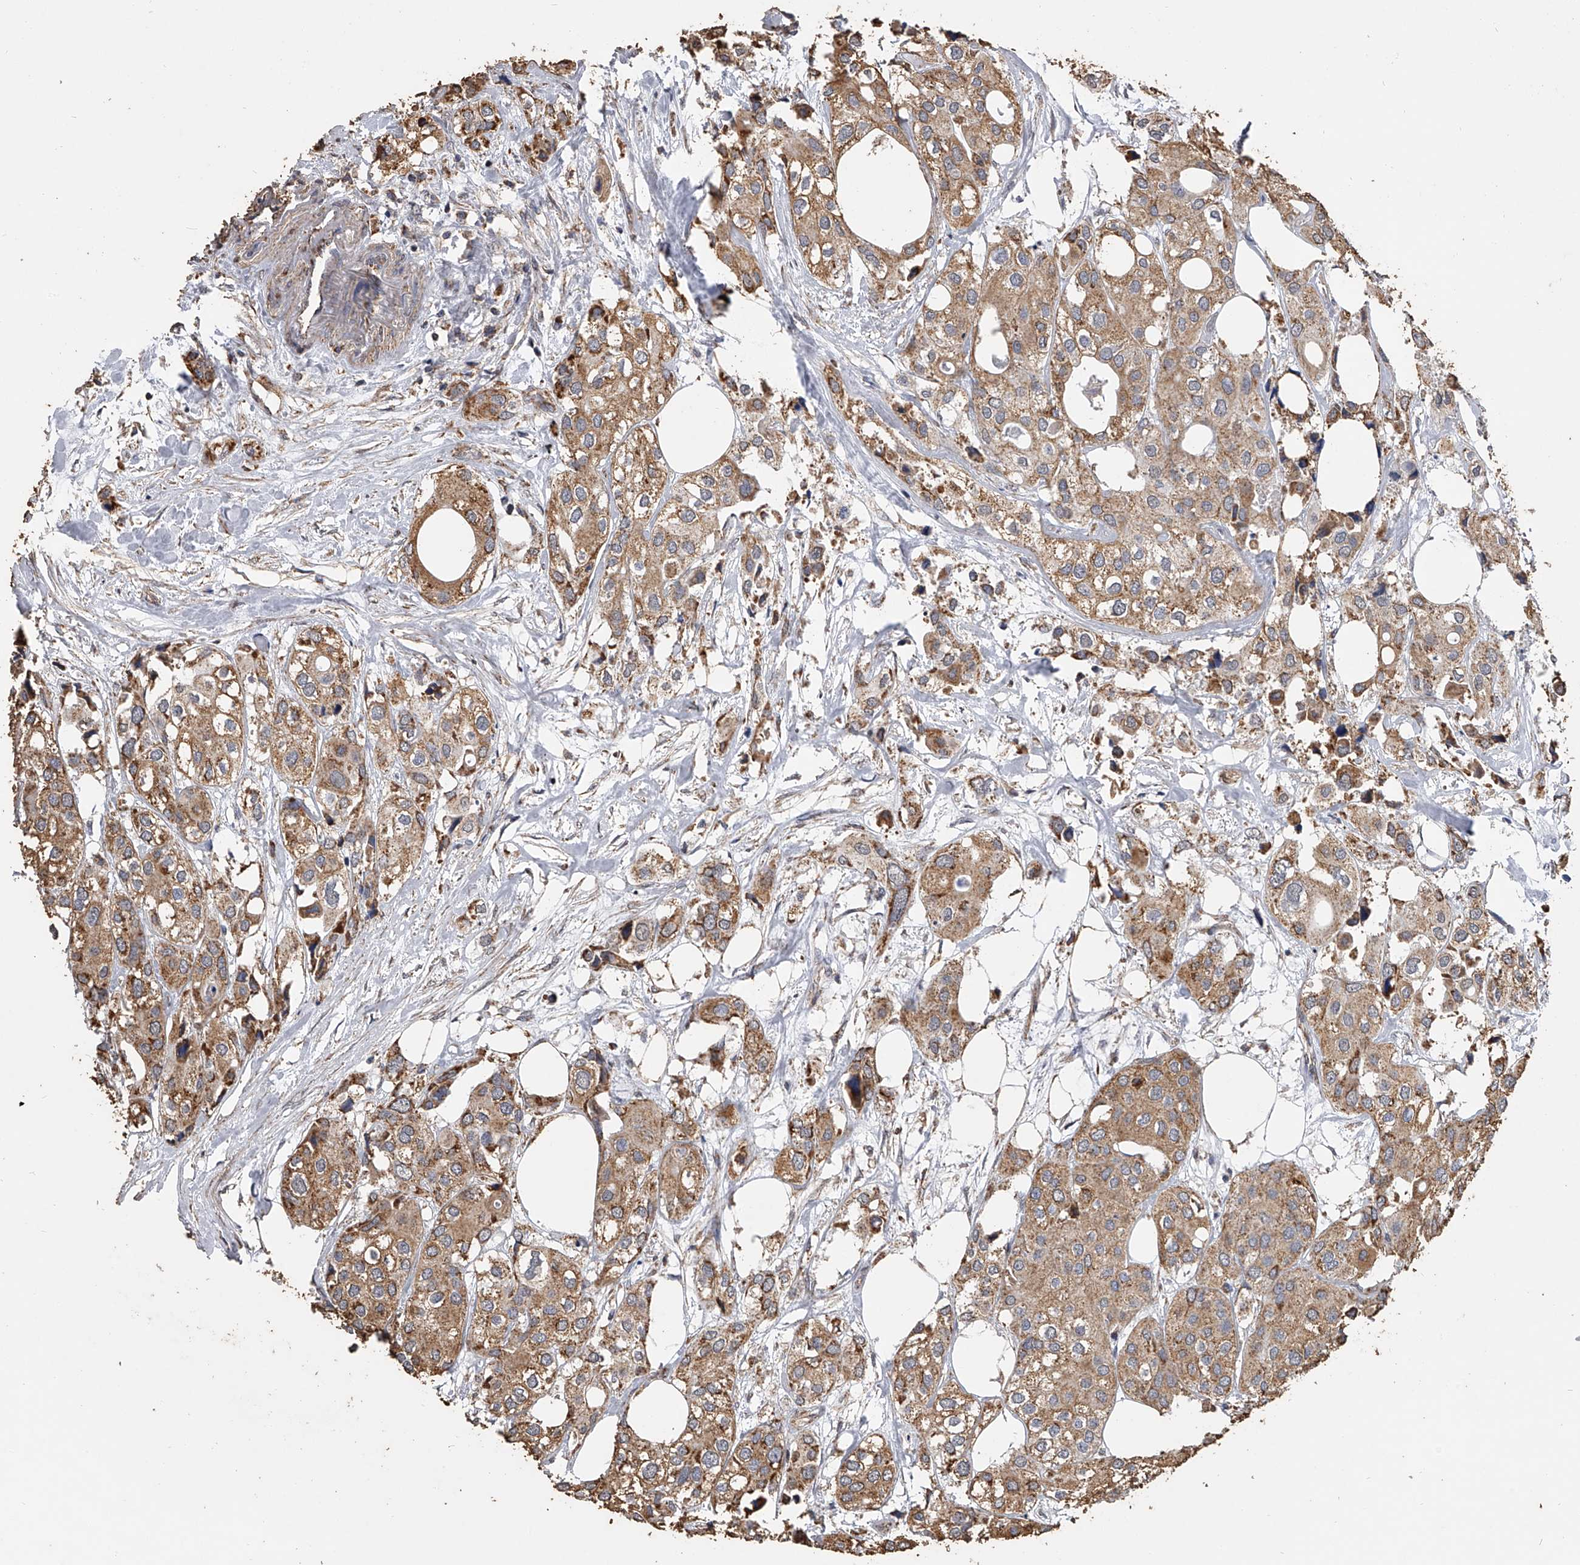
{"staining": {"intensity": "moderate", "quantity": ">75%", "location": "cytoplasmic/membranous"}, "tissue": "urothelial cancer", "cell_type": "Tumor cells", "image_type": "cancer", "snomed": [{"axis": "morphology", "description": "Urothelial carcinoma, High grade"}, {"axis": "topography", "description": "Urinary bladder"}], "caption": "High-magnification brightfield microscopy of urothelial carcinoma (high-grade) stained with DAB (brown) and counterstained with hematoxylin (blue). tumor cells exhibit moderate cytoplasmic/membranous positivity is appreciated in about>75% of cells.", "gene": "MRPL28", "patient": {"sex": "male", "age": 64}}